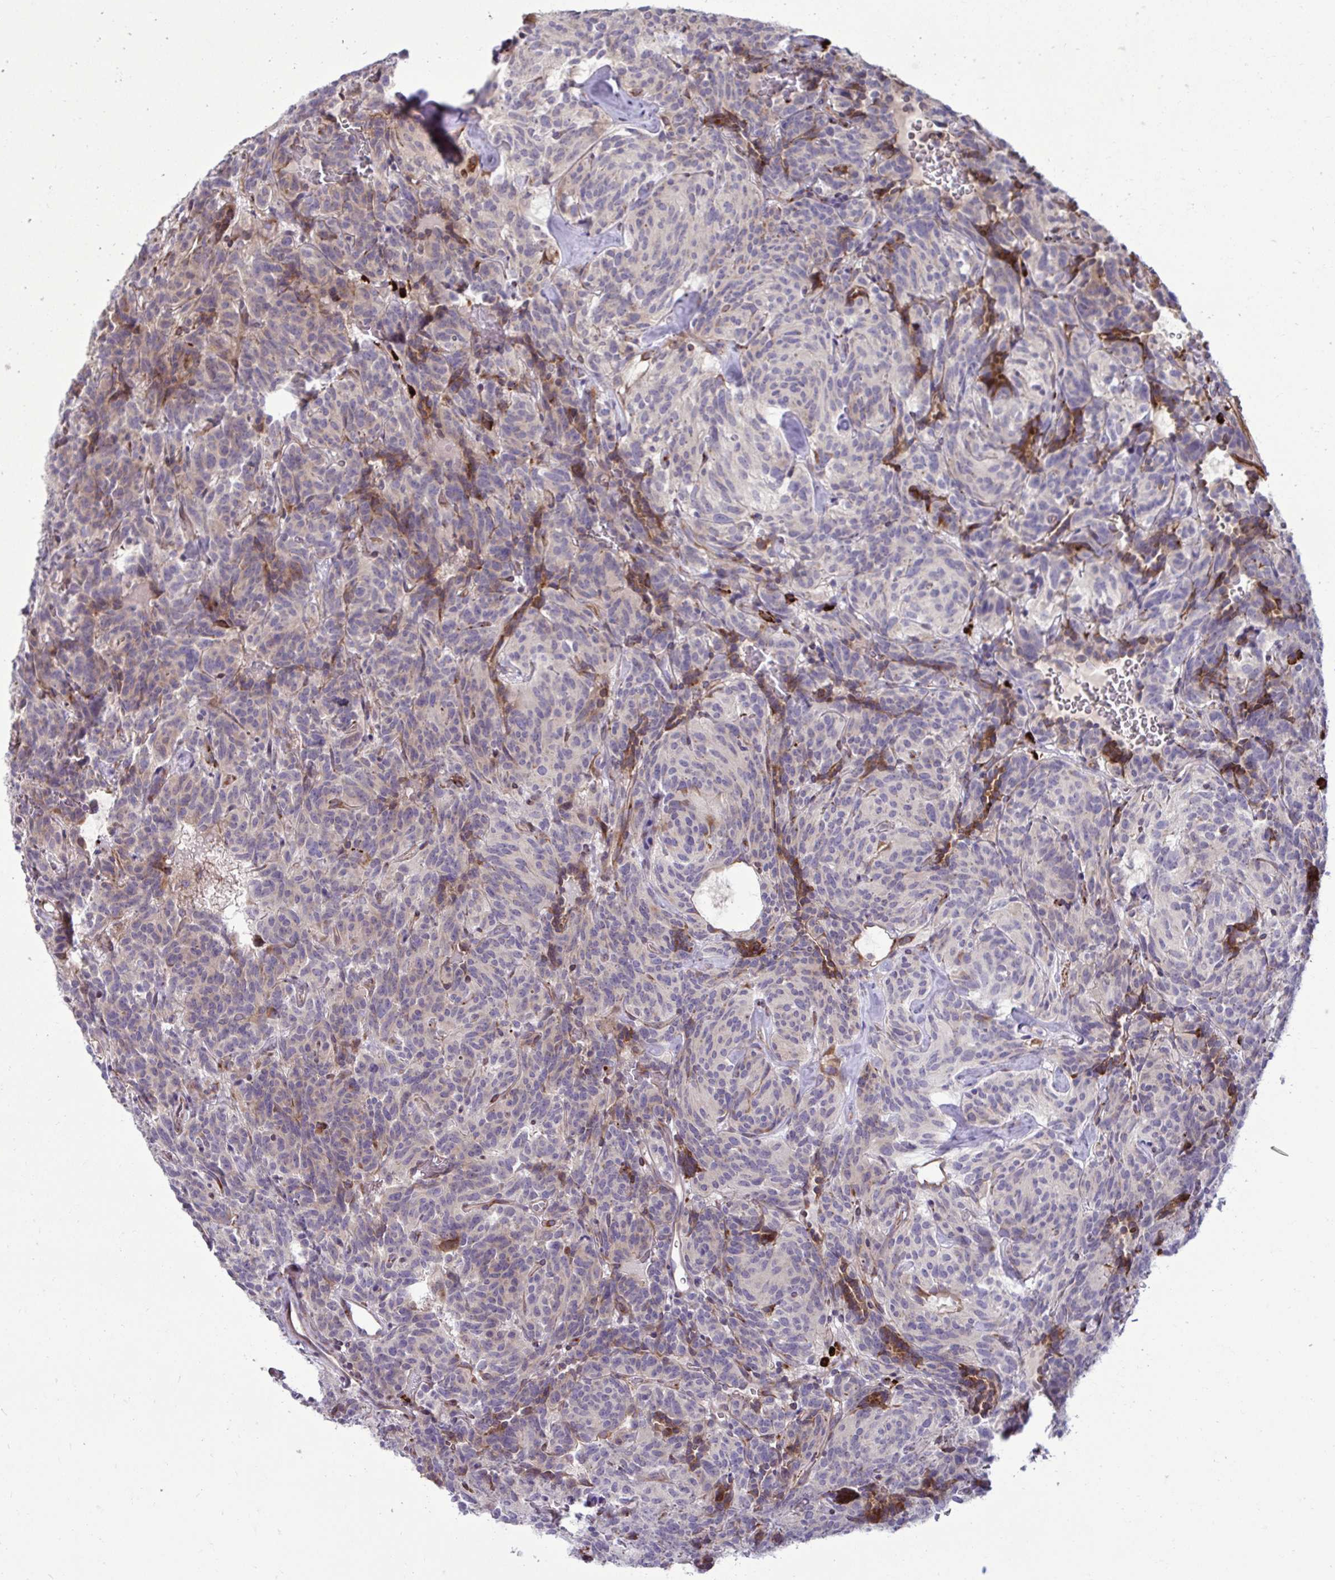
{"staining": {"intensity": "weak", "quantity": "25%-75%", "location": "cytoplasmic/membranous"}, "tissue": "carcinoid", "cell_type": "Tumor cells", "image_type": "cancer", "snomed": [{"axis": "morphology", "description": "Carcinoid, malignant, NOS"}, {"axis": "topography", "description": "Lung"}], "caption": "Protein expression analysis of carcinoid exhibits weak cytoplasmic/membranous staining in about 25%-75% of tumor cells. (DAB IHC with brightfield microscopy, high magnification).", "gene": "LIMS1", "patient": {"sex": "female", "age": 61}}